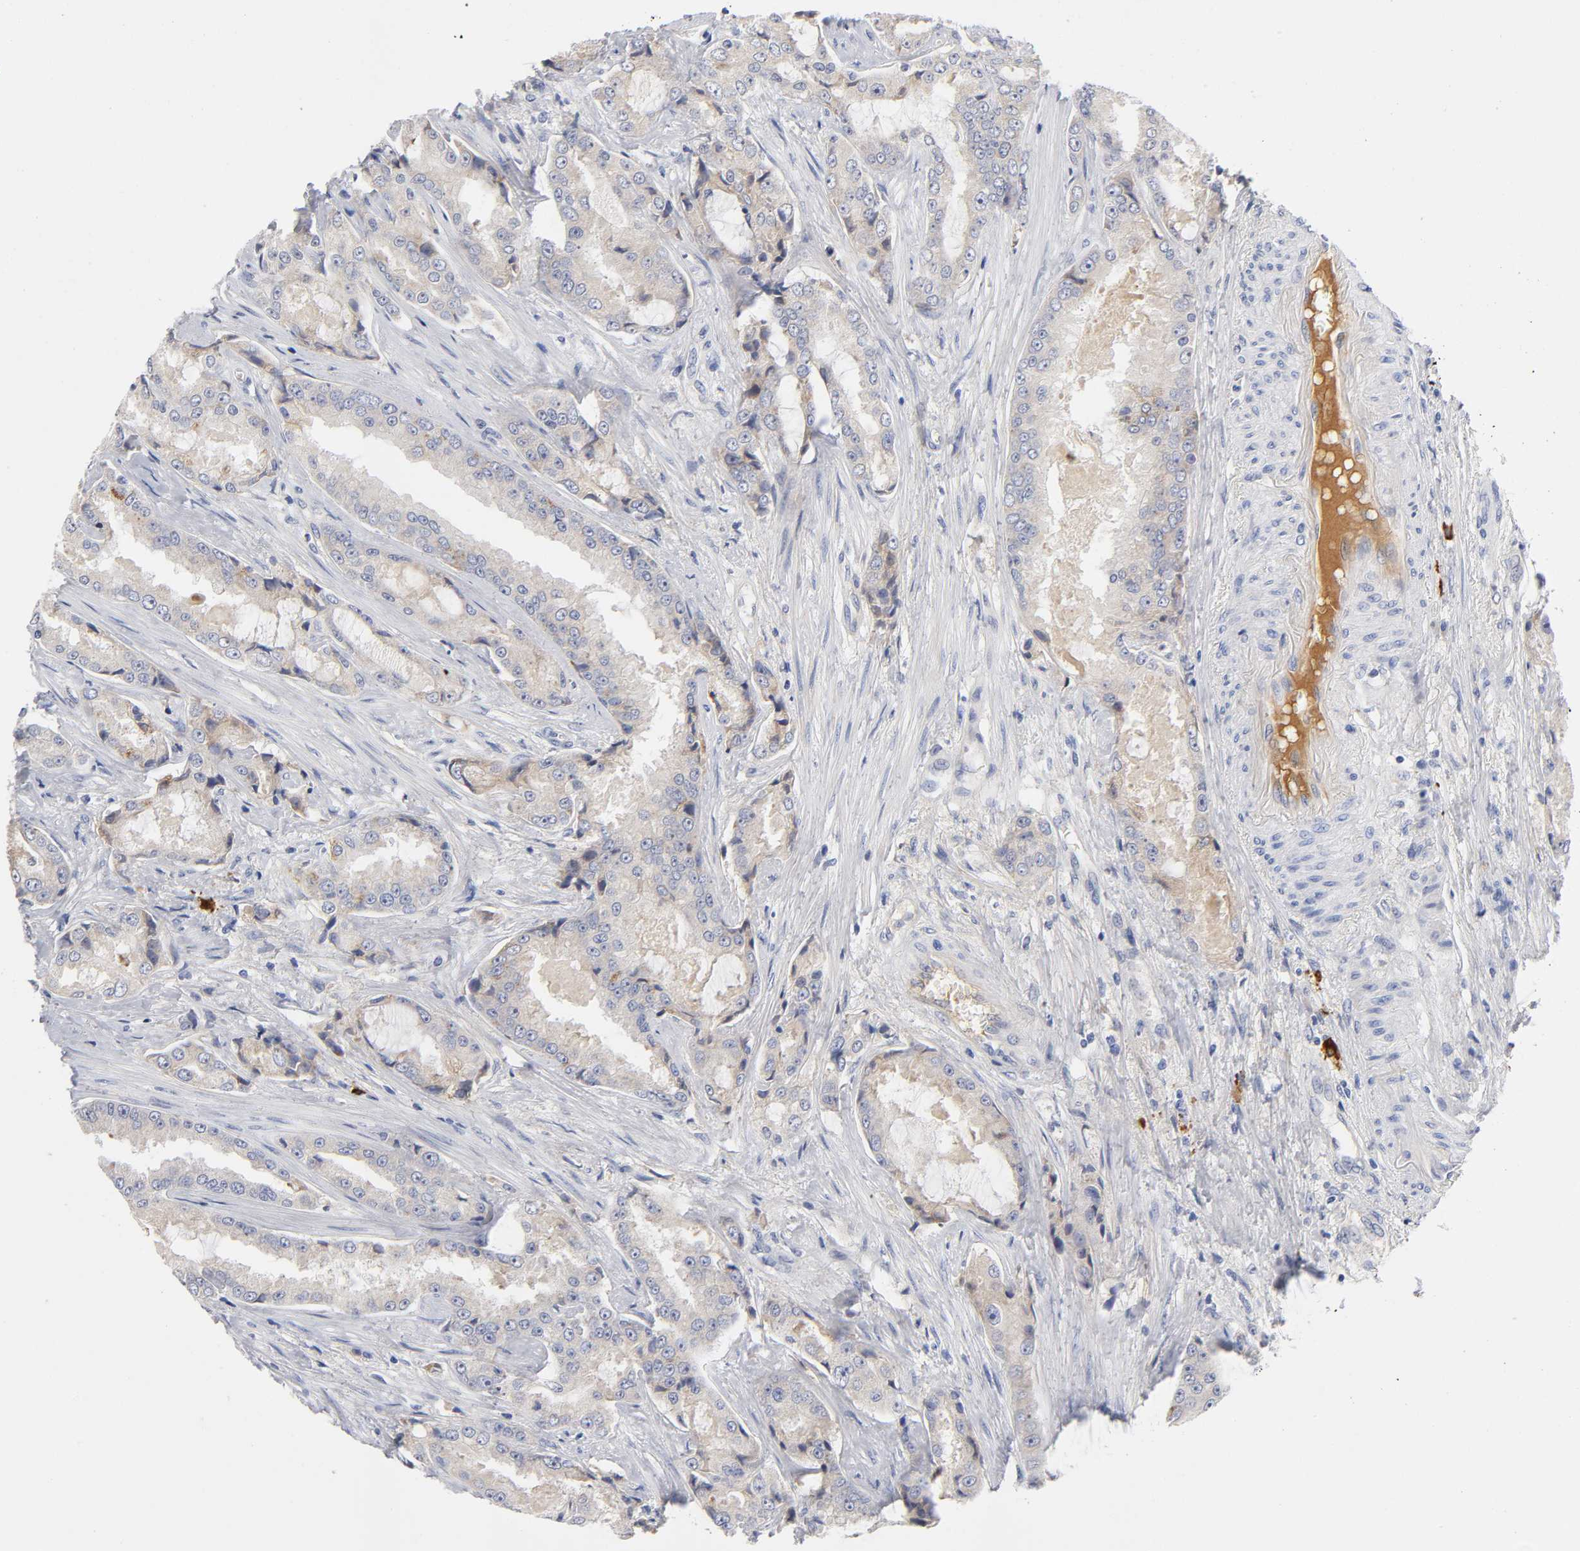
{"staining": {"intensity": "weak", "quantity": ">75%", "location": "cytoplasmic/membranous"}, "tissue": "prostate cancer", "cell_type": "Tumor cells", "image_type": "cancer", "snomed": [{"axis": "morphology", "description": "Adenocarcinoma, High grade"}, {"axis": "topography", "description": "Prostate"}], "caption": "Protein analysis of prostate cancer tissue shows weak cytoplasmic/membranous positivity in approximately >75% of tumor cells. Using DAB (3,3'-diaminobenzidine) (brown) and hematoxylin (blue) stains, captured at high magnification using brightfield microscopy.", "gene": "NOVA1", "patient": {"sex": "male", "age": 73}}